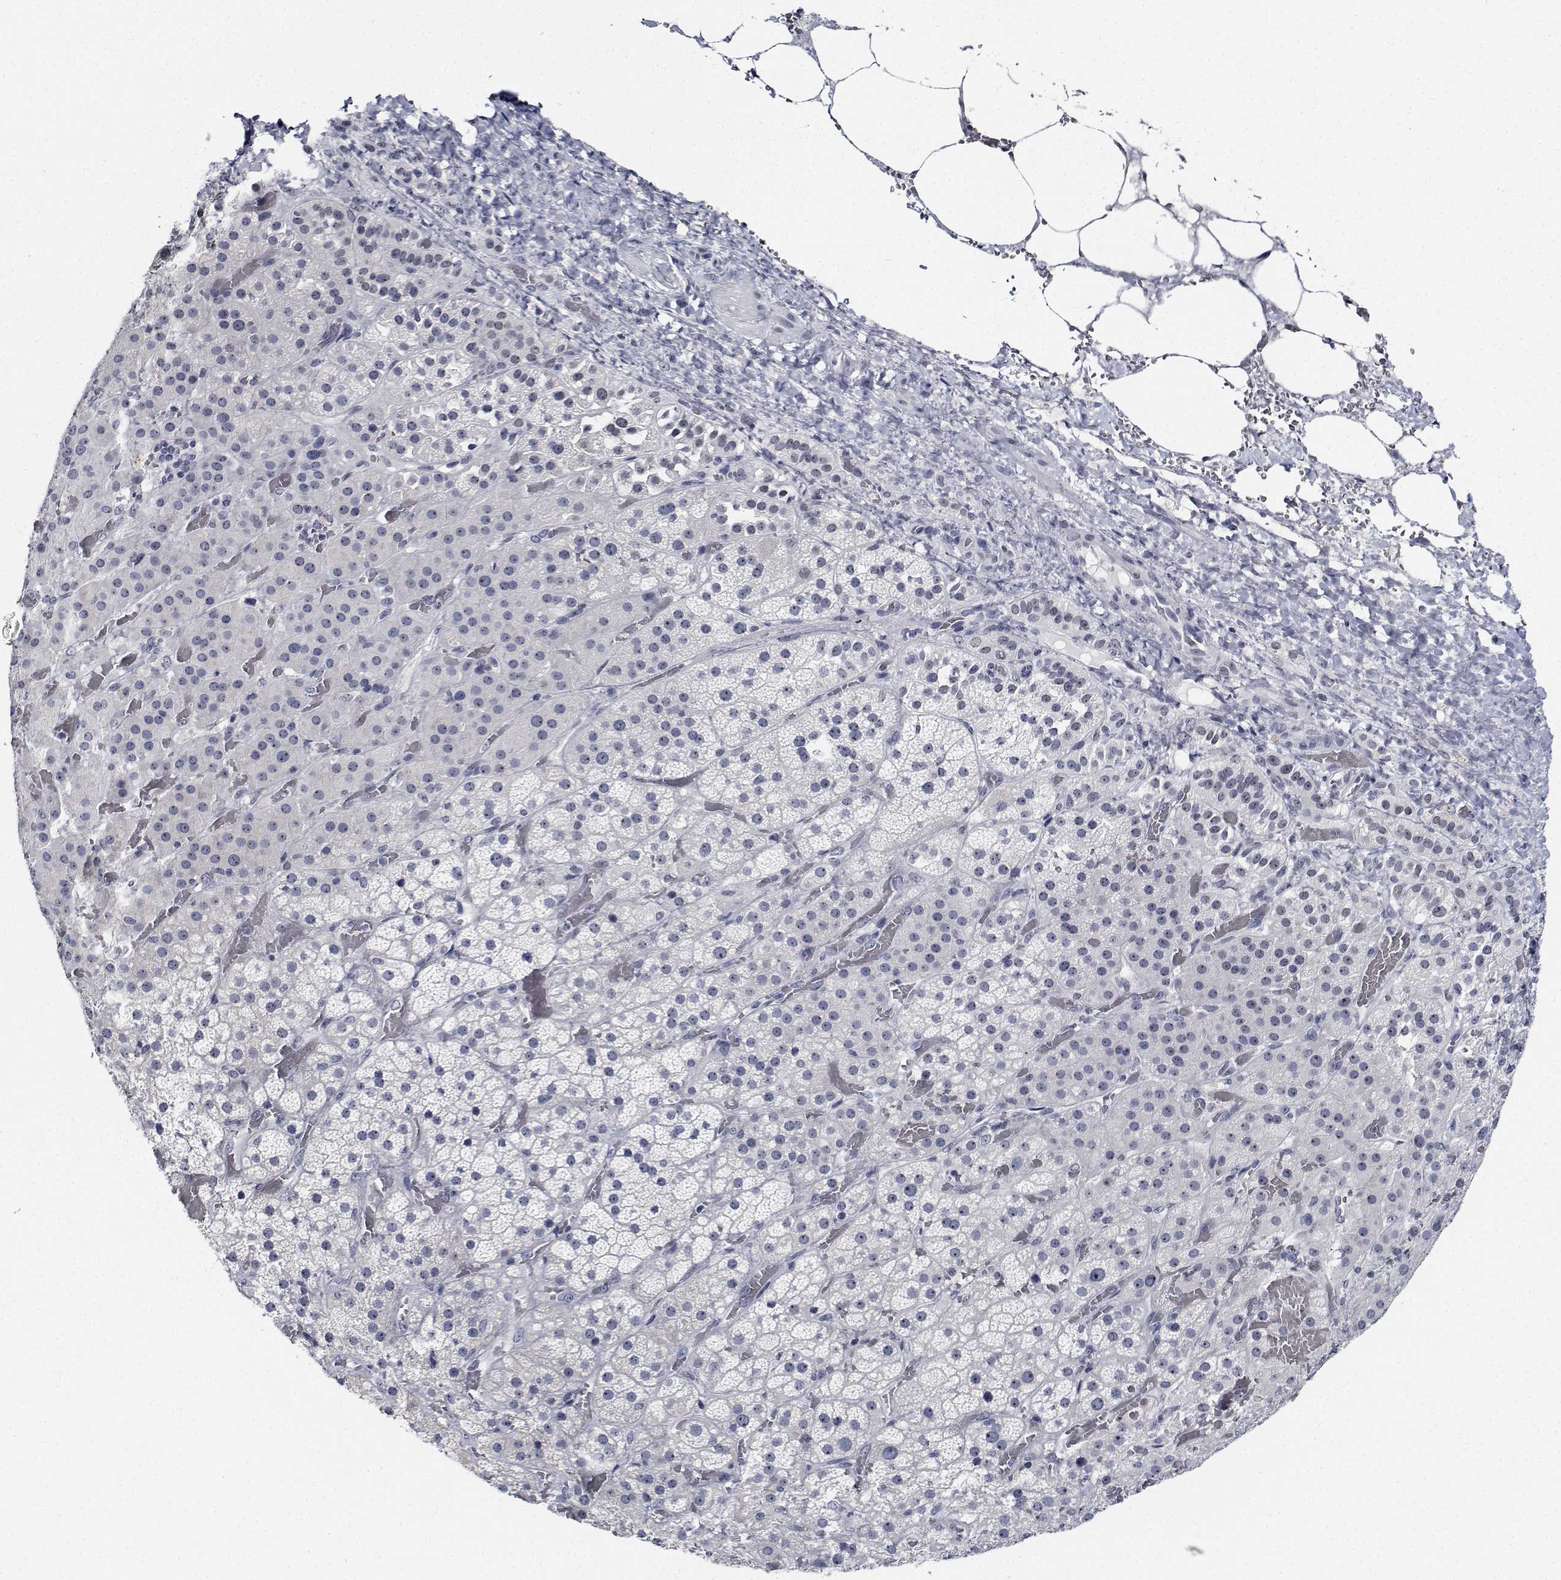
{"staining": {"intensity": "negative", "quantity": "none", "location": "none"}, "tissue": "adrenal gland", "cell_type": "Glandular cells", "image_type": "normal", "snomed": [{"axis": "morphology", "description": "Normal tissue, NOS"}, {"axis": "topography", "description": "Adrenal gland"}], "caption": "The photomicrograph reveals no staining of glandular cells in unremarkable adrenal gland. The staining is performed using DAB (3,3'-diaminobenzidine) brown chromogen with nuclei counter-stained in using hematoxylin.", "gene": "NVL", "patient": {"sex": "male", "age": 57}}